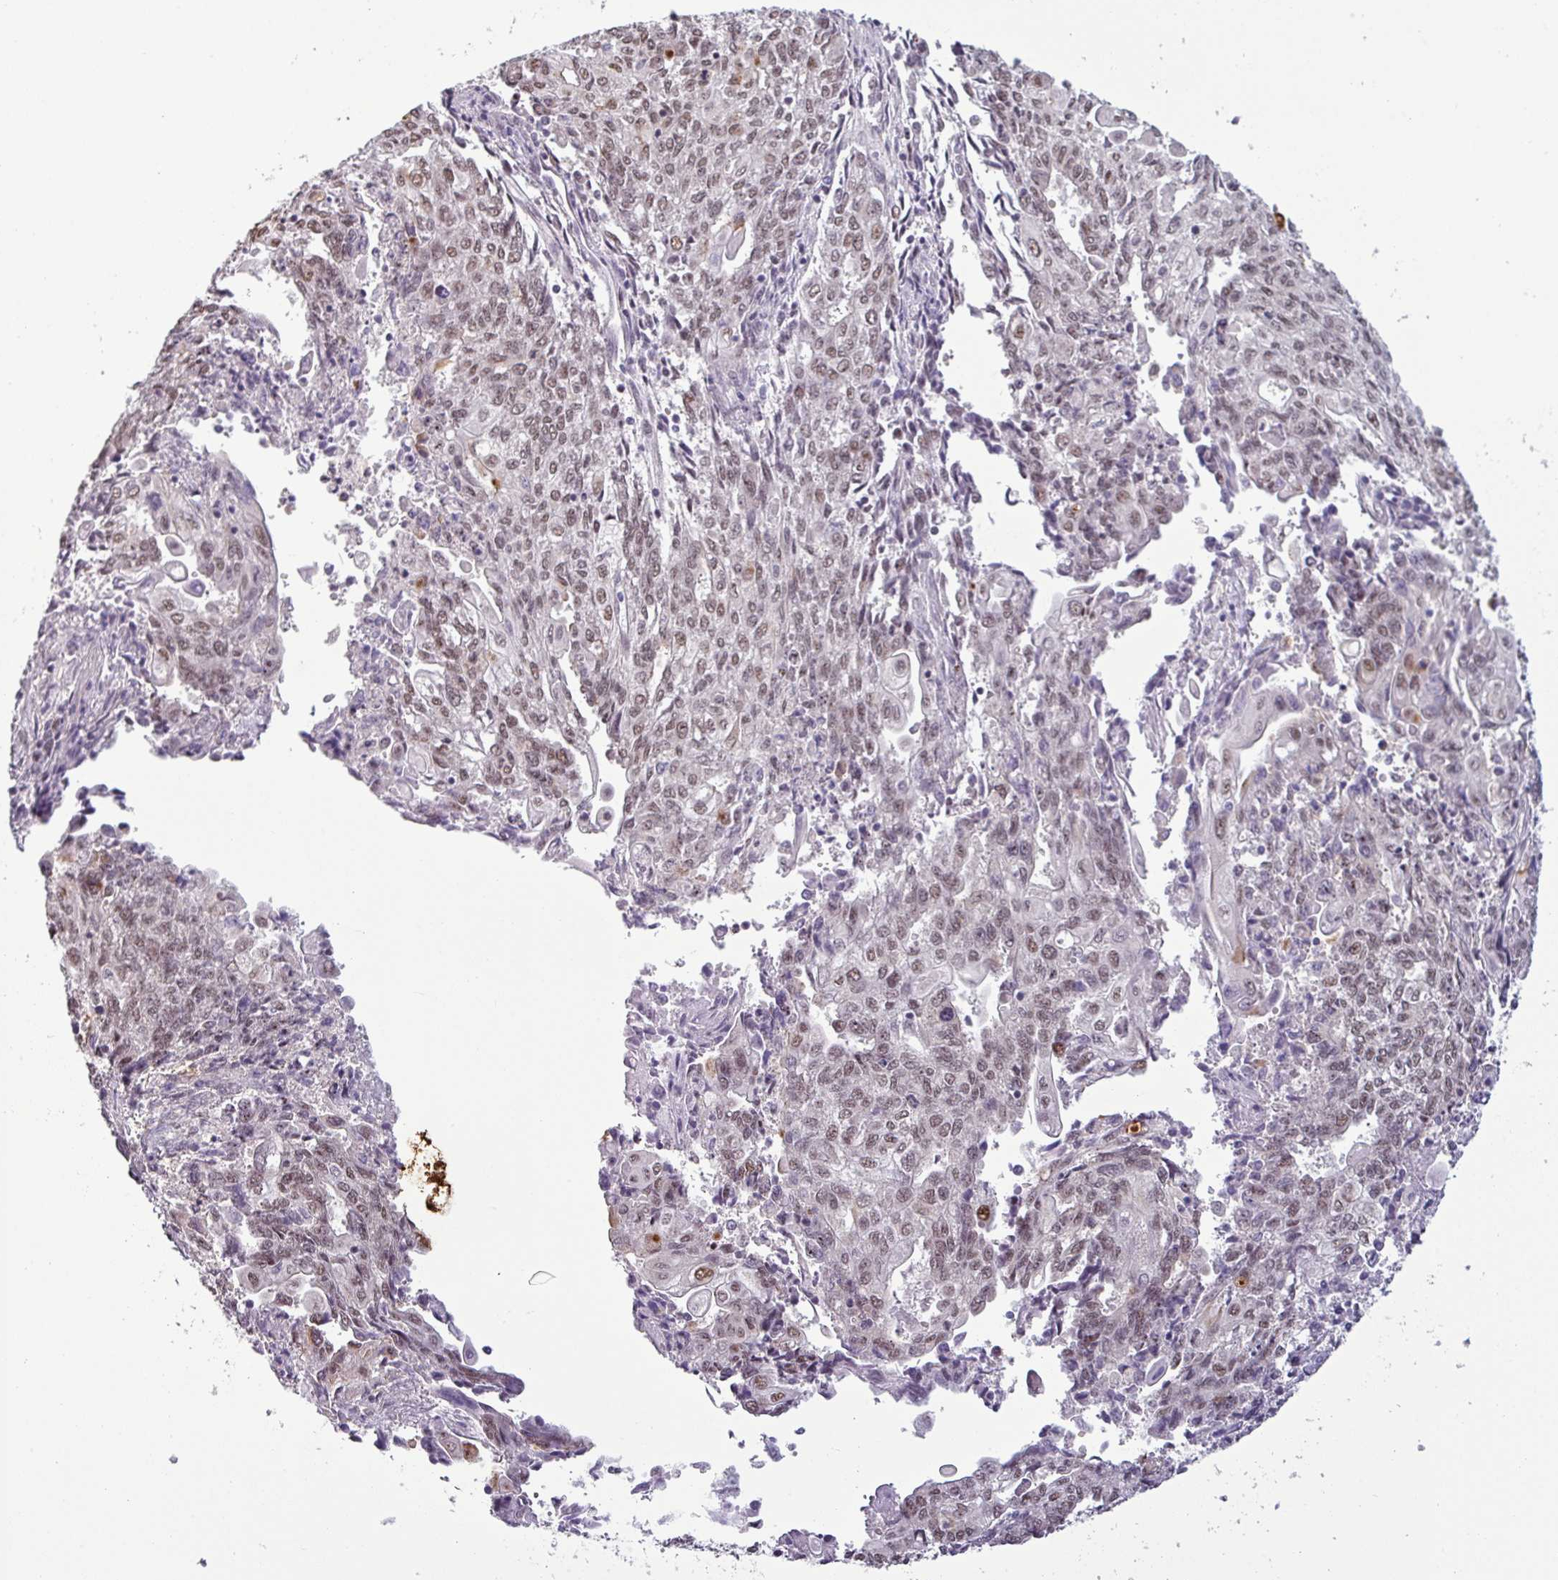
{"staining": {"intensity": "weak", "quantity": ">75%", "location": "nuclear"}, "tissue": "endometrial cancer", "cell_type": "Tumor cells", "image_type": "cancer", "snomed": [{"axis": "morphology", "description": "Adenocarcinoma, NOS"}, {"axis": "topography", "description": "Endometrium"}], "caption": "Weak nuclear staining is seen in approximately >75% of tumor cells in endometrial cancer. The protein of interest is shown in brown color, while the nuclei are stained blue.", "gene": "NPFFR1", "patient": {"sex": "female", "age": 54}}